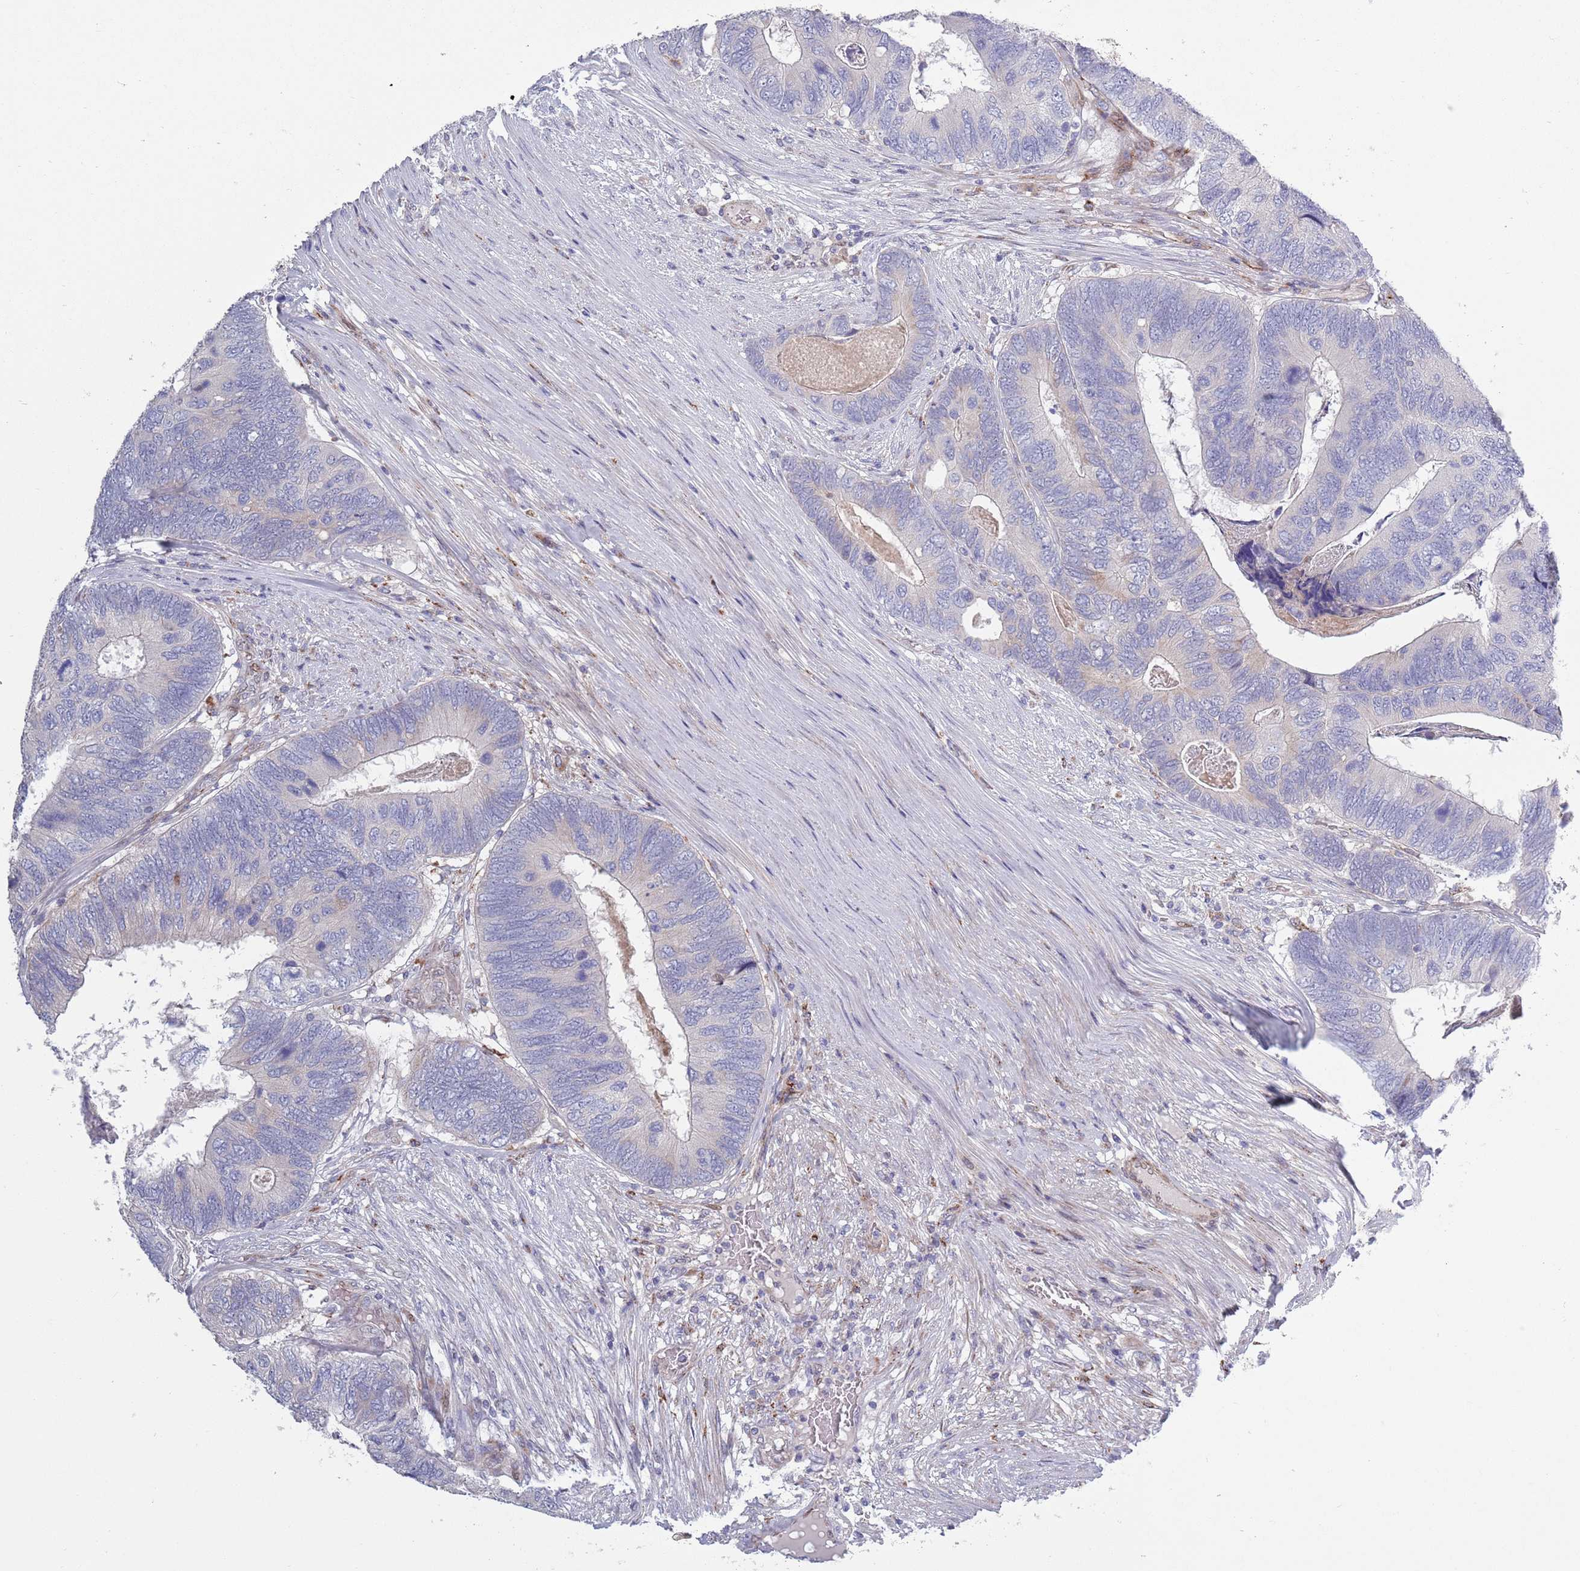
{"staining": {"intensity": "negative", "quantity": "none", "location": "none"}, "tissue": "colorectal cancer", "cell_type": "Tumor cells", "image_type": "cancer", "snomed": [{"axis": "morphology", "description": "Adenocarcinoma, NOS"}, {"axis": "topography", "description": "Colon"}], "caption": "The immunohistochemistry photomicrograph has no significant staining in tumor cells of adenocarcinoma (colorectal) tissue. Brightfield microscopy of immunohistochemistry stained with DAB (brown) and hematoxylin (blue), captured at high magnification.", "gene": "TYW1", "patient": {"sex": "female", "age": 67}}